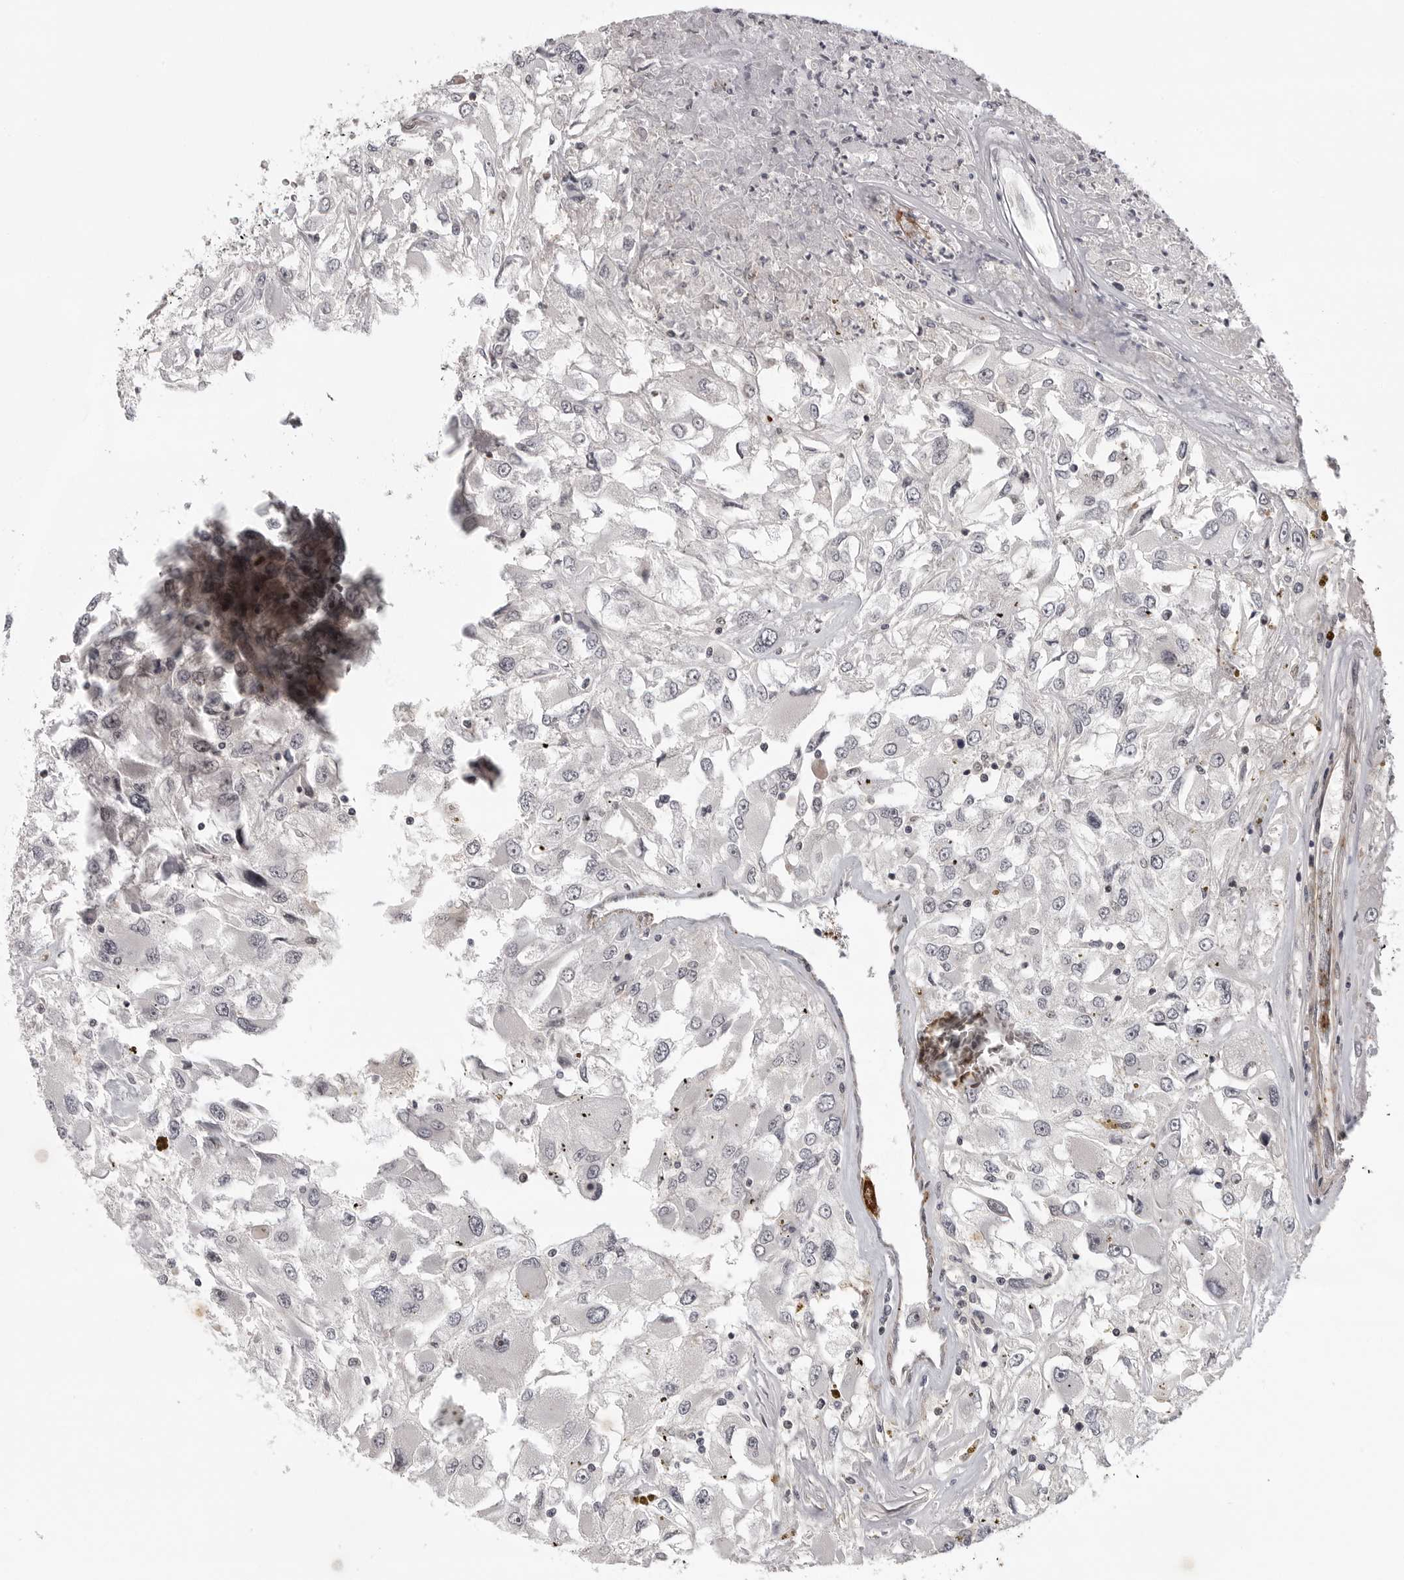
{"staining": {"intensity": "negative", "quantity": "none", "location": "none"}, "tissue": "renal cancer", "cell_type": "Tumor cells", "image_type": "cancer", "snomed": [{"axis": "morphology", "description": "Adenocarcinoma, NOS"}, {"axis": "topography", "description": "Kidney"}], "caption": "IHC histopathology image of neoplastic tissue: adenocarcinoma (renal) stained with DAB demonstrates no significant protein staining in tumor cells. (DAB IHC visualized using brightfield microscopy, high magnification).", "gene": "TUT4", "patient": {"sex": "female", "age": 52}}